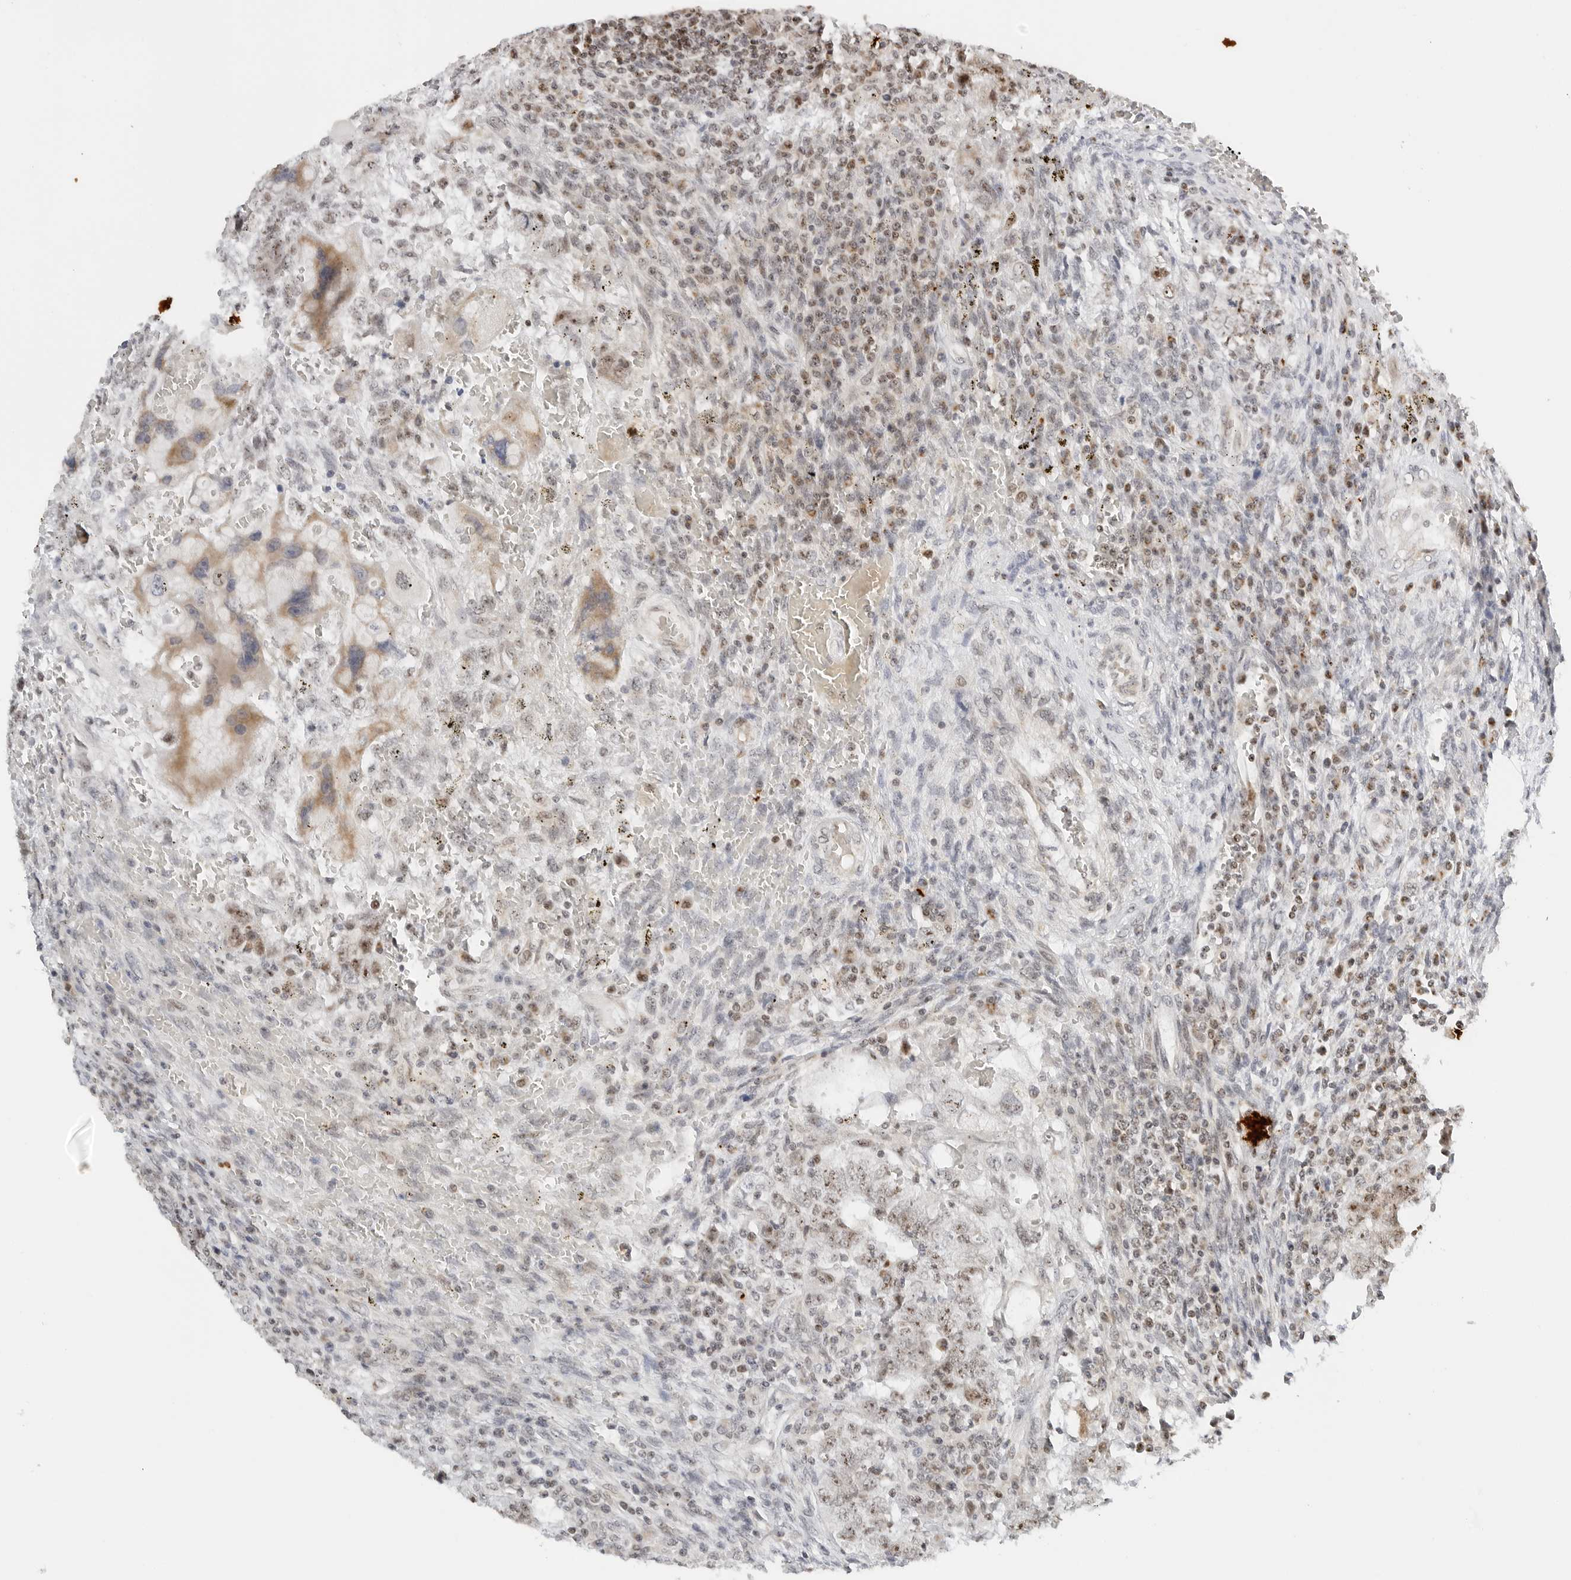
{"staining": {"intensity": "moderate", "quantity": "25%-75%", "location": "cytoplasmic/membranous,nuclear"}, "tissue": "testis cancer", "cell_type": "Tumor cells", "image_type": "cancer", "snomed": [{"axis": "morphology", "description": "Carcinoma, Embryonal, NOS"}, {"axis": "topography", "description": "Testis"}], "caption": "Embryonal carcinoma (testis) stained for a protein demonstrates moderate cytoplasmic/membranous and nuclear positivity in tumor cells. The staining is performed using DAB brown chromogen to label protein expression. The nuclei are counter-stained blue using hematoxylin.", "gene": "RIMKLA", "patient": {"sex": "male", "age": 26}}